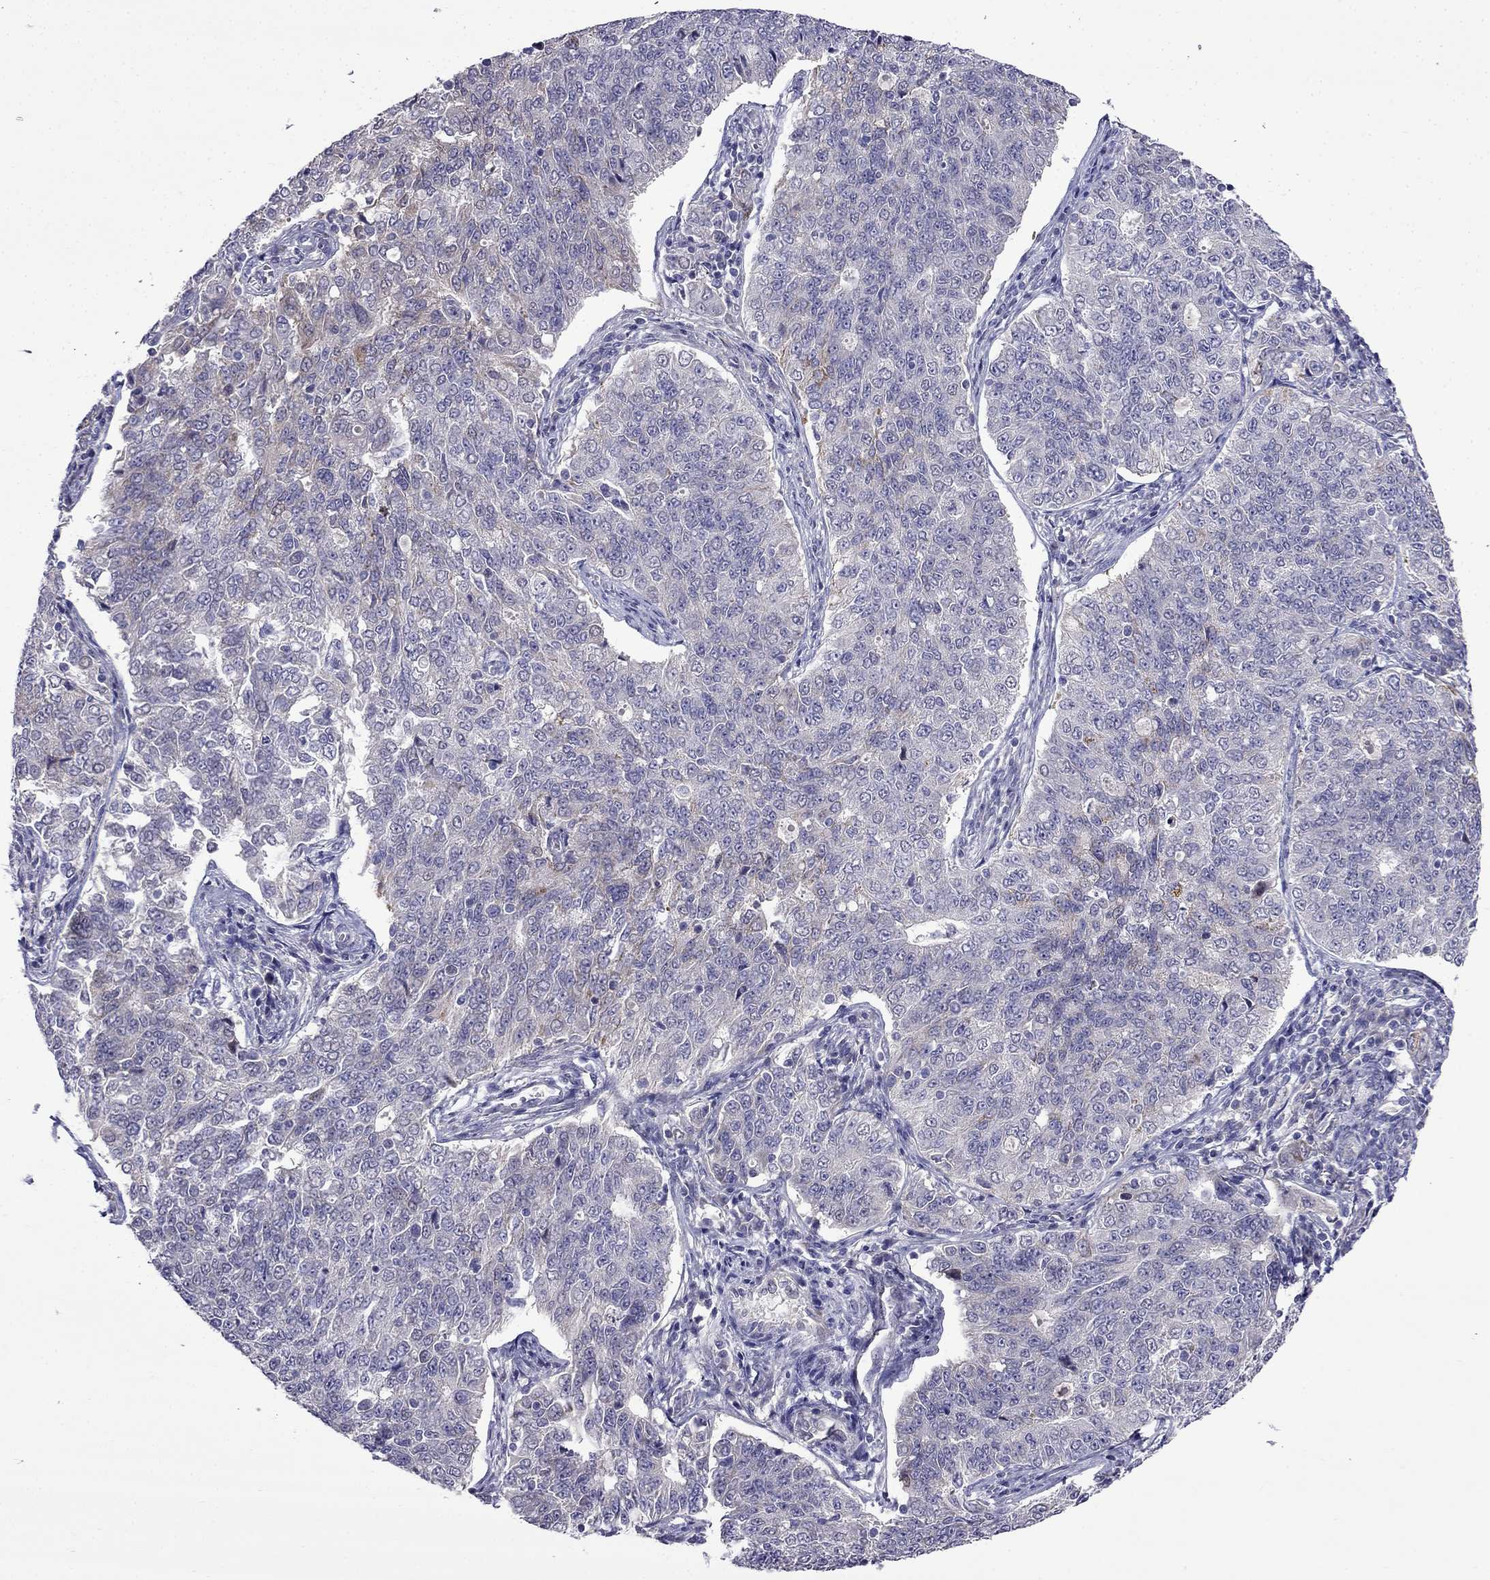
{"staining": {"intensity": "negative", "quantity": "none", "location": "none"}, "tissue": "endometrial cancer", "cell_type": "Tumor cells", "image_type": "cancer", "snomed": [{"axis": "morphology", "description": "Adenocarcinoma, NOS"}, {"axis": "topography", "description": "Endometrium"}], "caption": "High magnification brightfield microscopy of endometrial cancer stained with DAB (brown) and counterstained with hematoxylin (blue): tumor cells show no significant expression.", "gene": "PI16", "patient": {"sex": "female", "age": 43}}